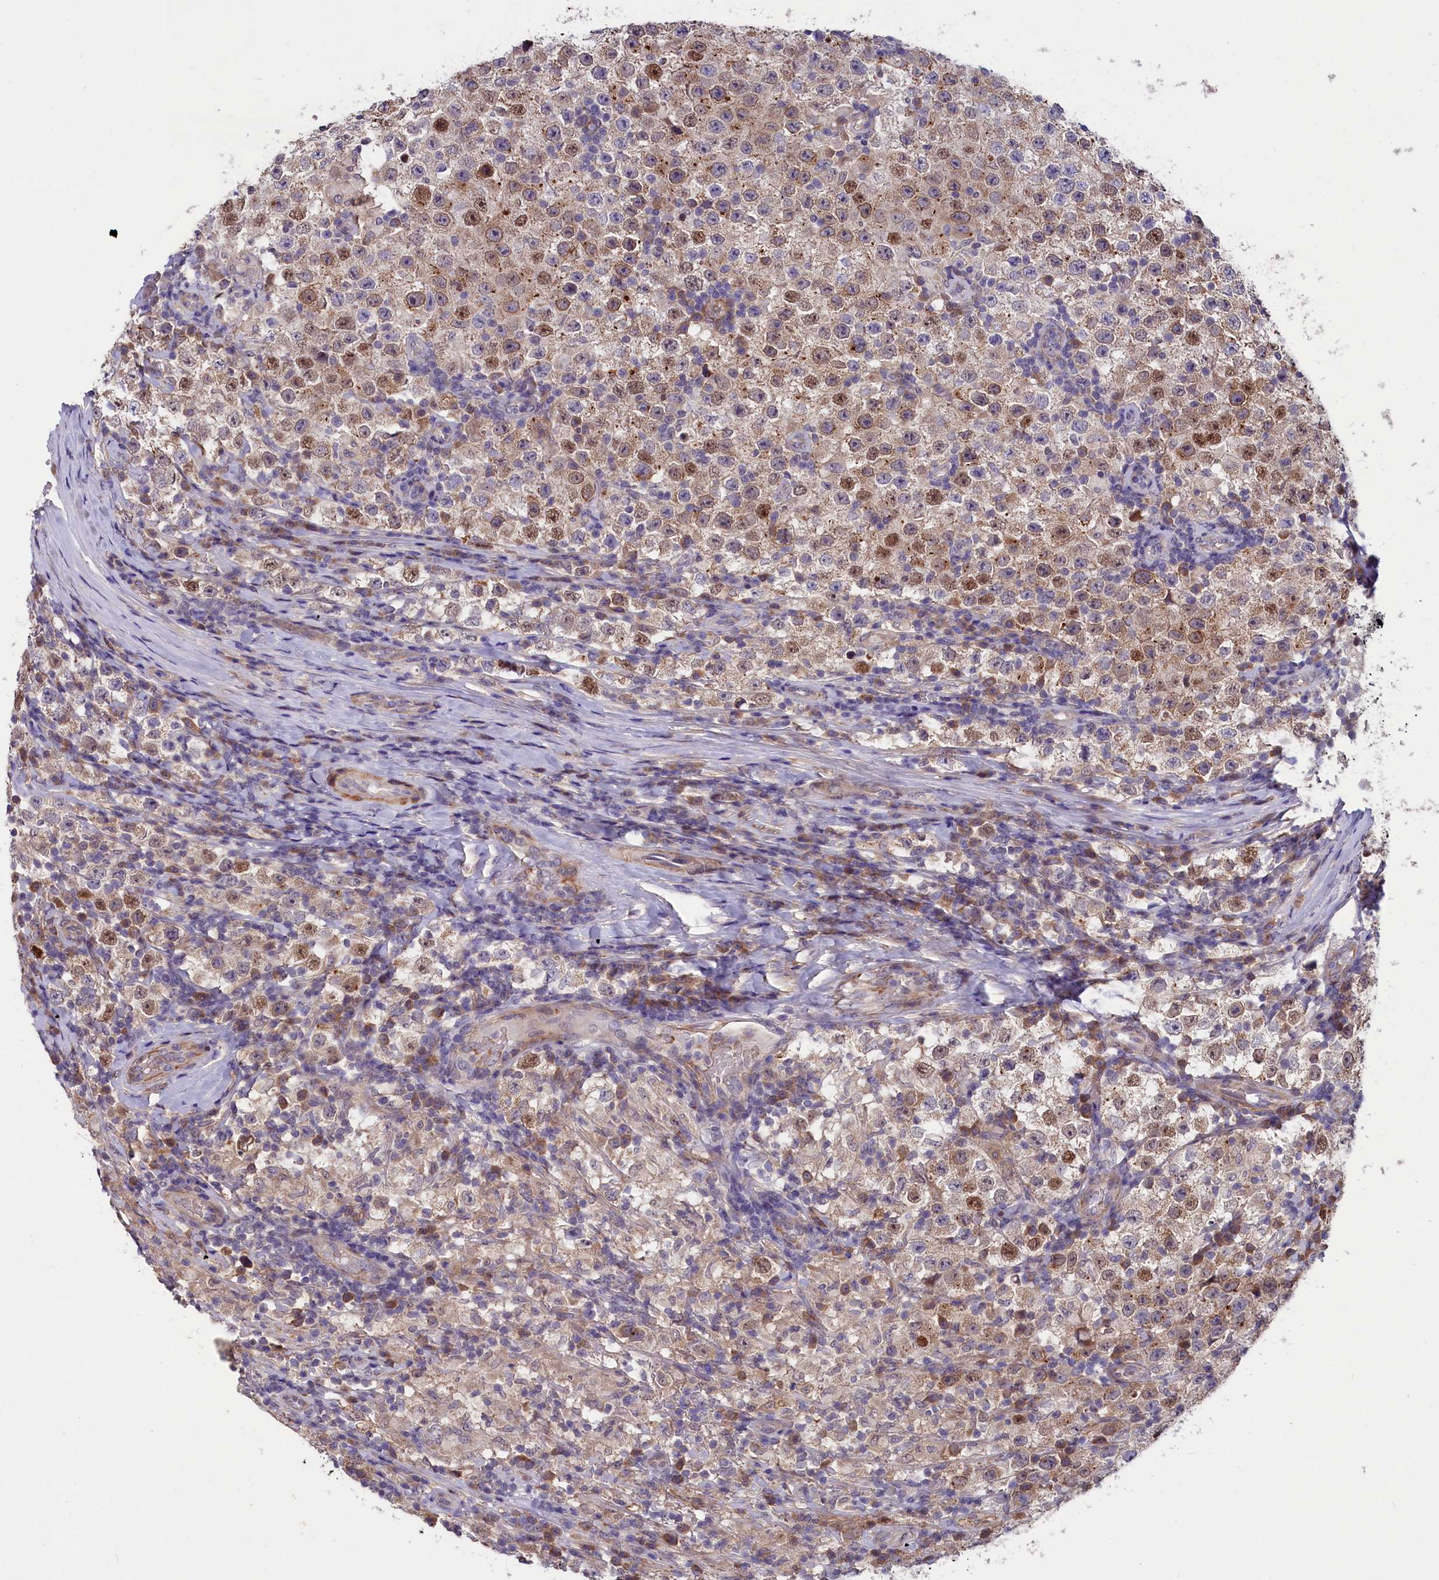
{"staining": {"intensity": "moderate", "quantity": ">75%", "location": "cytoplasmic/membranous,nuclear"}, "tissue": "testis cancer", "cell_type": "Tumor cells", "image_type": "cancer", "snomed": [{"axis": "morphology", "description": "Normal tissue, NOS"}, {"axis": "morphology", "description": "Urothelial carcinoma, High grade"}, {"axis": "morphology", "description": "Seminoma, NOS"}, {"axis": "morphology", "description": "Carcinoma, Embryonal, NOS"}, {"axis": "topography", "description": "Urinary bladder"}, {"axis": "topography", "description": "Testis"}], "caption": "Human high-grade urothelial carcinoma (testis) stained with a protein marker displays moderate staining in tumor cells.", "gene": "SLC39A6", "patient": {"sex": "male", "age": 41}}